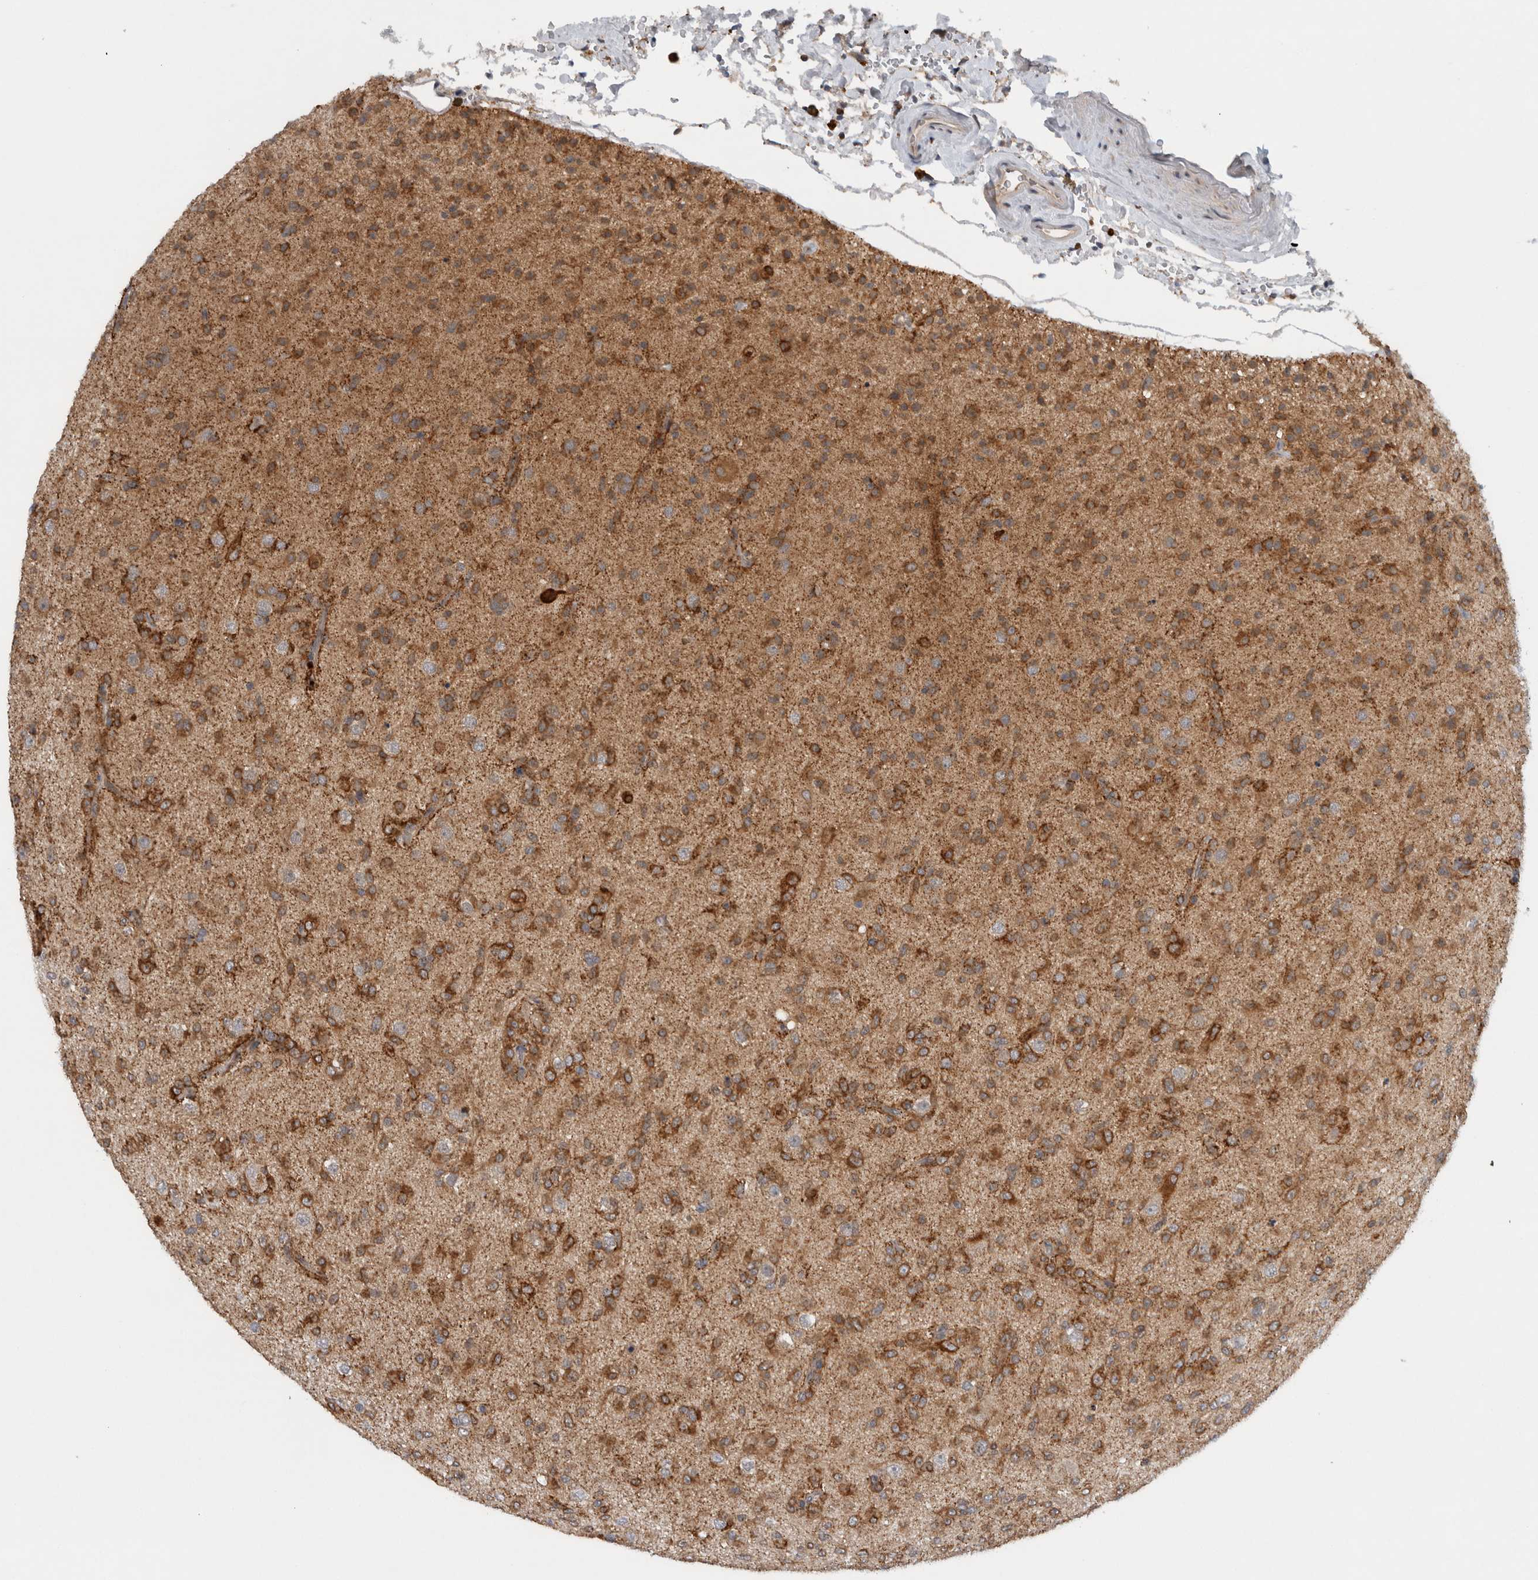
{"staining": {"intensity": "moderate", "quantity": ">75%", "location": "cytoplasmic/membranous"}, "tissue": "glioma", "cell_type": "Tumor cells", "image_type": "cancer", "snomed": [{"axis": "morphology", "description": "Glioma, malignant, Low grade"}, {"axis": "topography", "description": "Brain"}], "caption": "Malignant low-grade glioma stained with DAB immunohistochemistry (IHC) demonstrates medium levels of moderate cytoplasmic/membranous positivity in approximately >75% of tumor cells. Immunohistochemistry stains the protein of interest in brown and the nuclei are stained blue.", "gene": "PDCD2", "patient": {"sex": "male", "age": 65}}